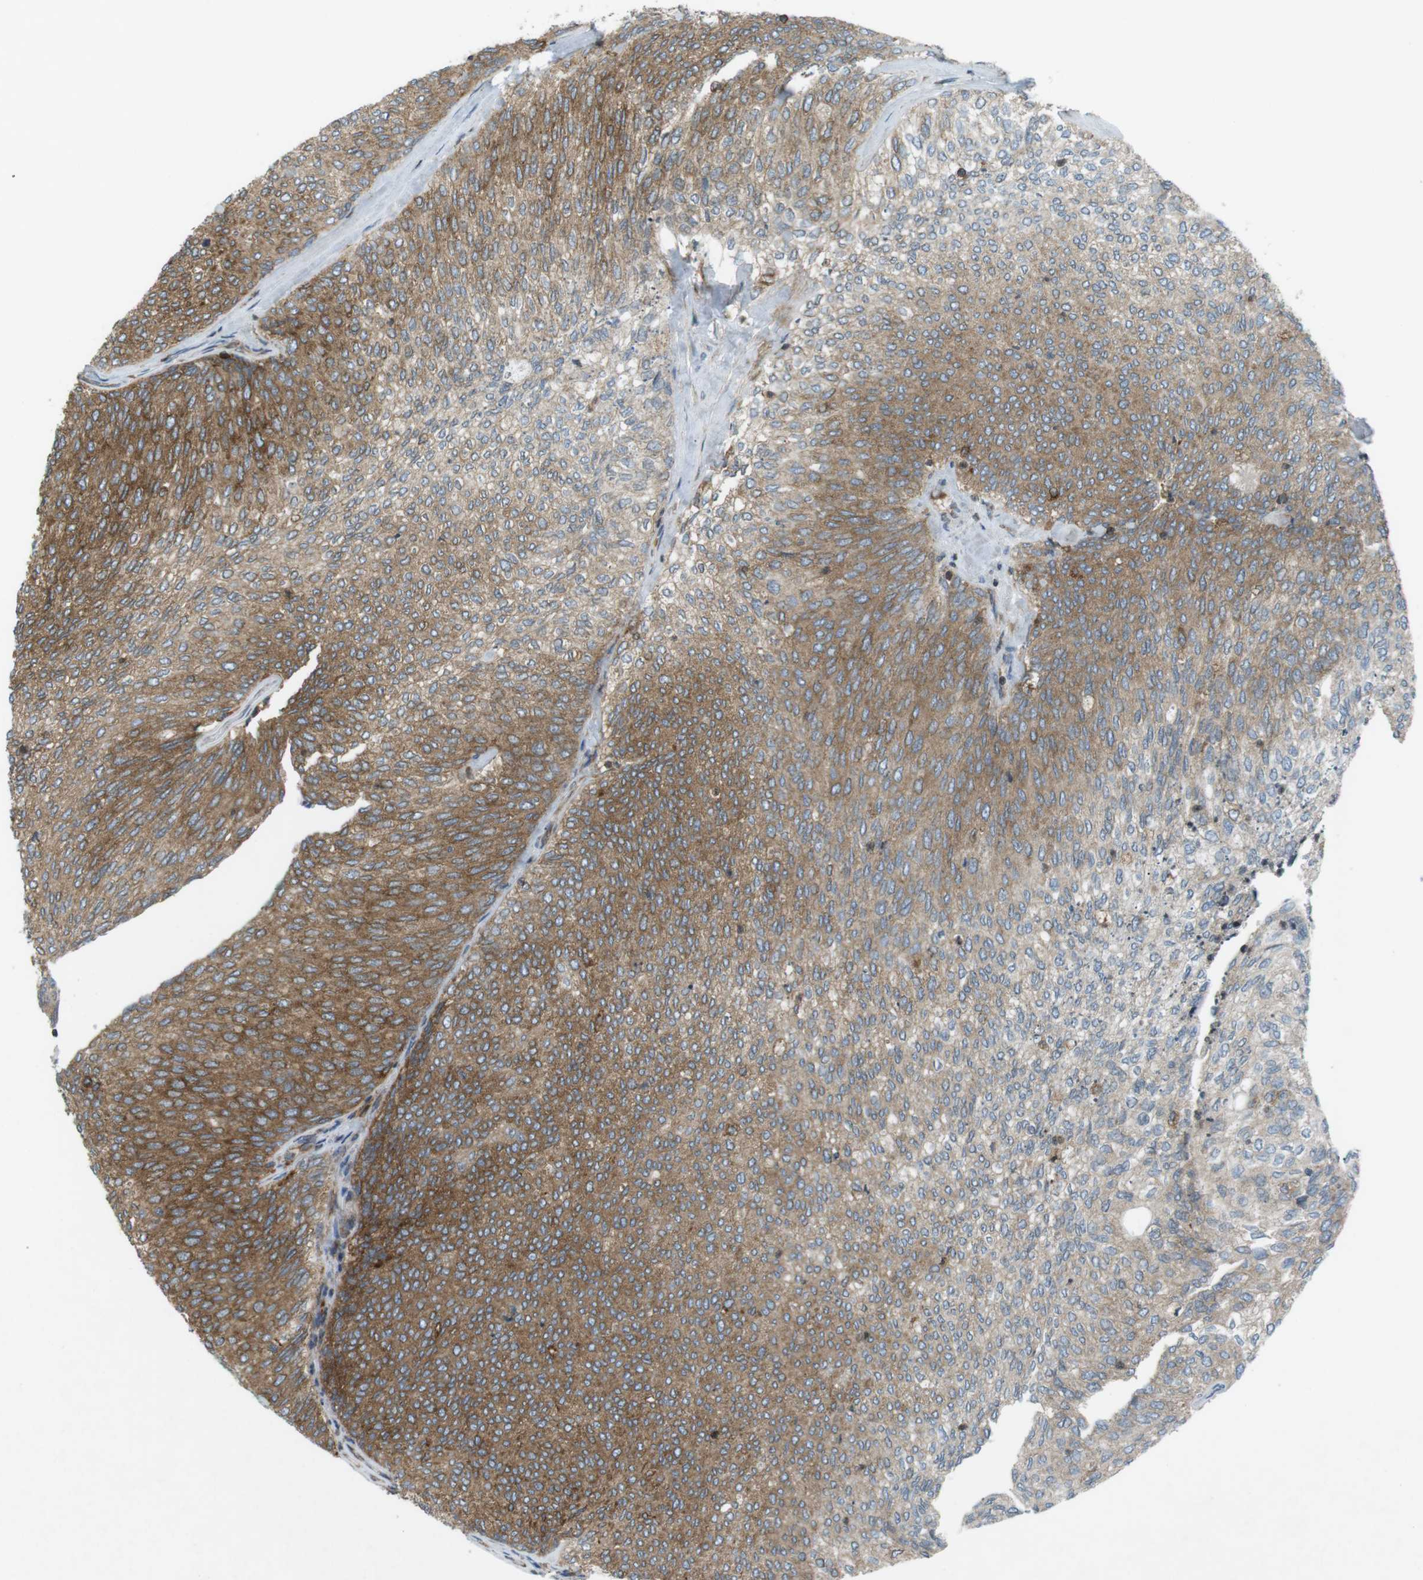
{"staining": {"intensity": "moderate", "quantity": ">75%", "location": "cytoplasmic/membranous"}, "tissue": "urothelial cancer", "cell_type": "Tumor cells", "image_type": "cancer", "snomed": [{"axis": "morphology", "description": "Urothelial carcinoma, Low grade"}, {"axis": "topography", "description": "Urinary bladder"}], "caption": "A high-resolution image shows immunohistochemistry staining of urothelial carcinoma (low-grade), which demonstrates moderate cytoplasmic/membranous expression in approximately >75% of tumor cells.", "gene": "FLII", "patient": {"sex": "female", "age": 79}}